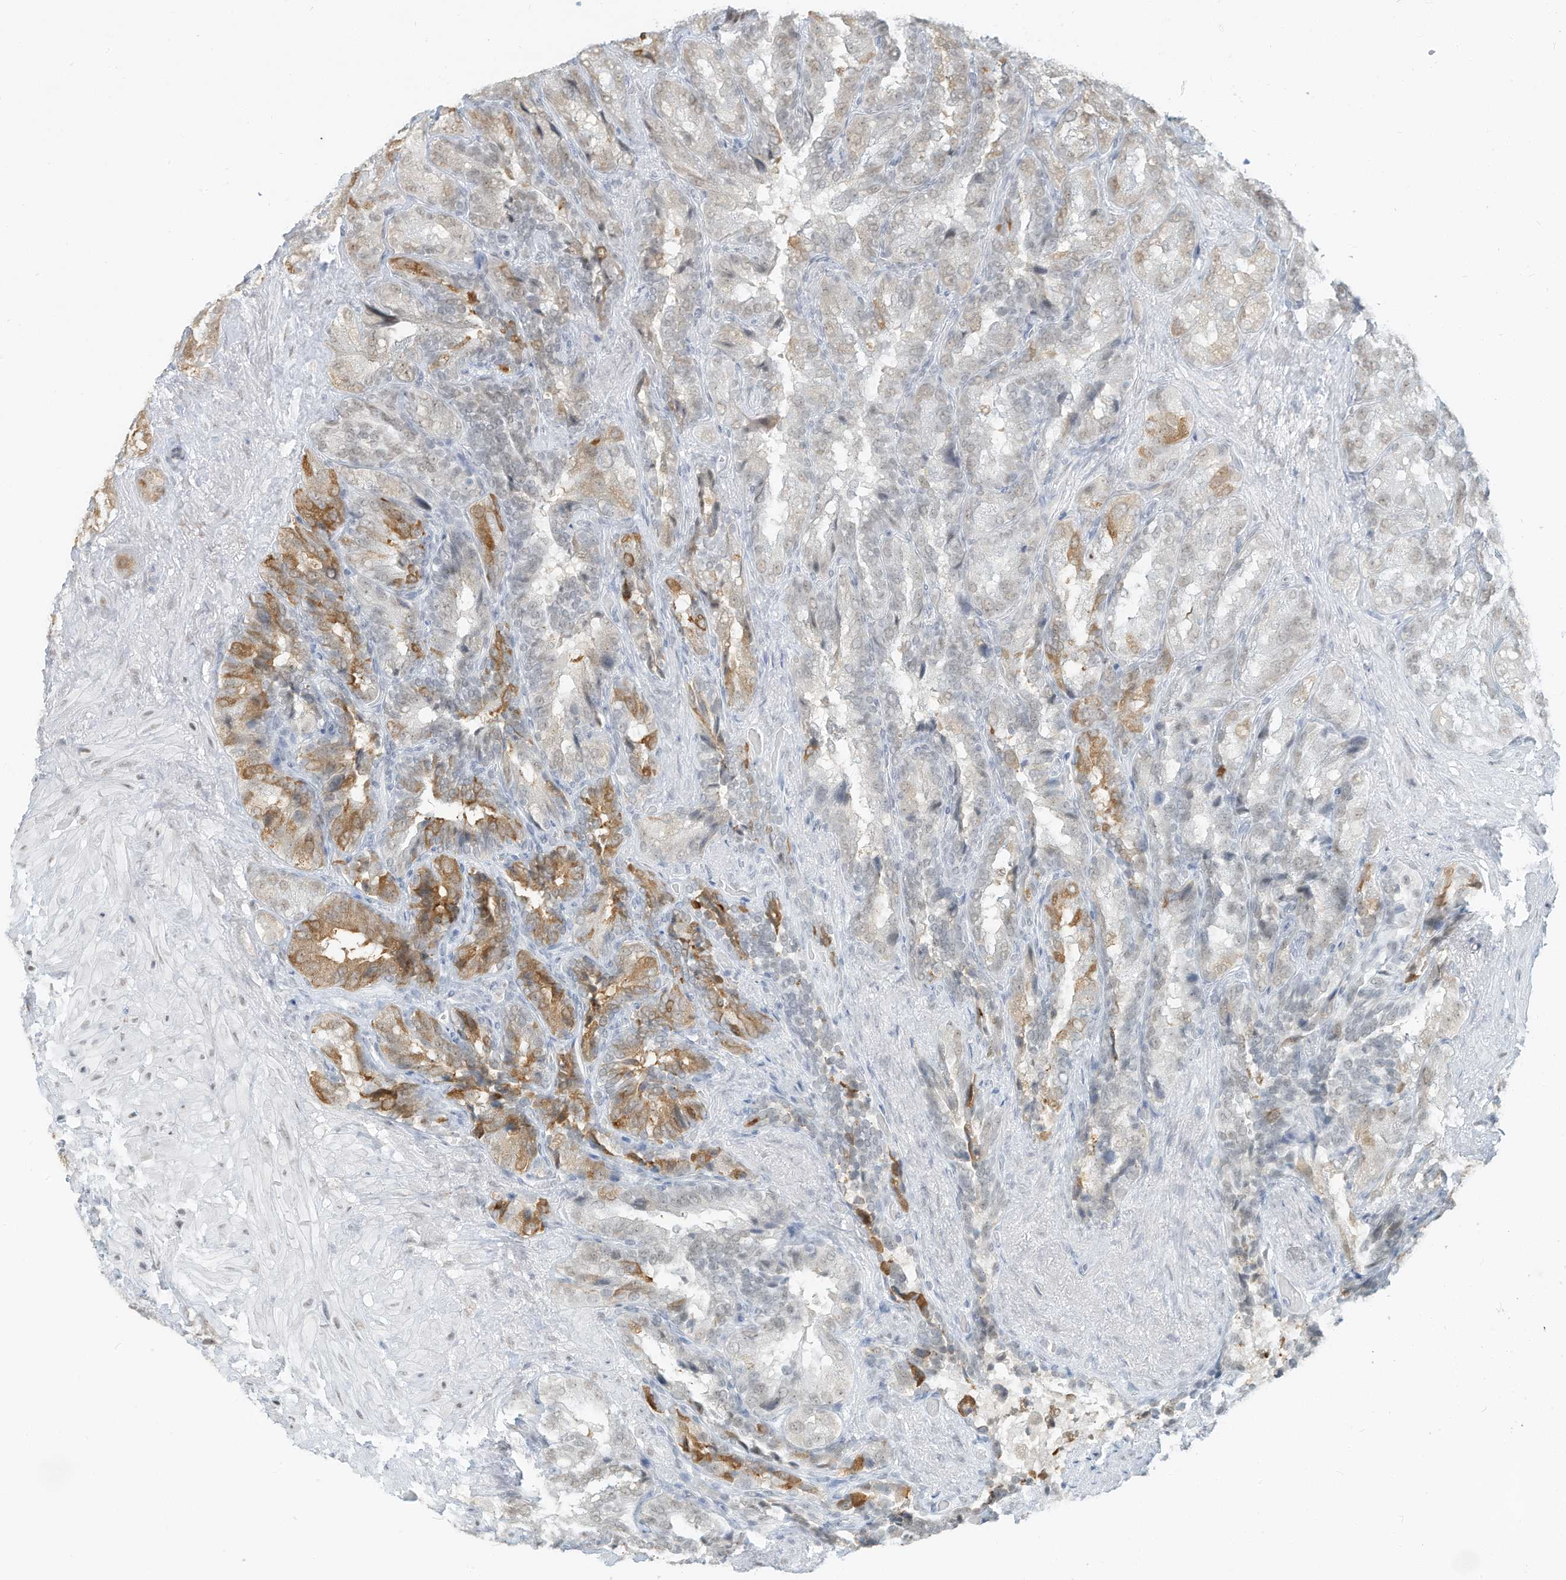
{"staining": {"intensity": "moderate", "quantity": "<25%", "location": "cytoplasmic/membranous"}, "tissue": "seminal vesicle", "cell_type": "Glandular cells", "image_type": "normal", "snomed": [{"axis": "morphology", "description": "Normal tissue, NOS"}, {"axis": "topography", "description": "Seminal veicle"}, {"axis": "topography", "description": "Peripheral nerve tissue"}], "caption": "Immunohistochemistry of benign human seminal vesicle demonstrates low levels of moderate cytoplasmic/membranous expression in approximately <25% of glandular cells. (brown staining indicates protein expression, while blue staining denotes nuclei).", "gene": "PGC", "patient": {"sex": "male", "age": 63}}